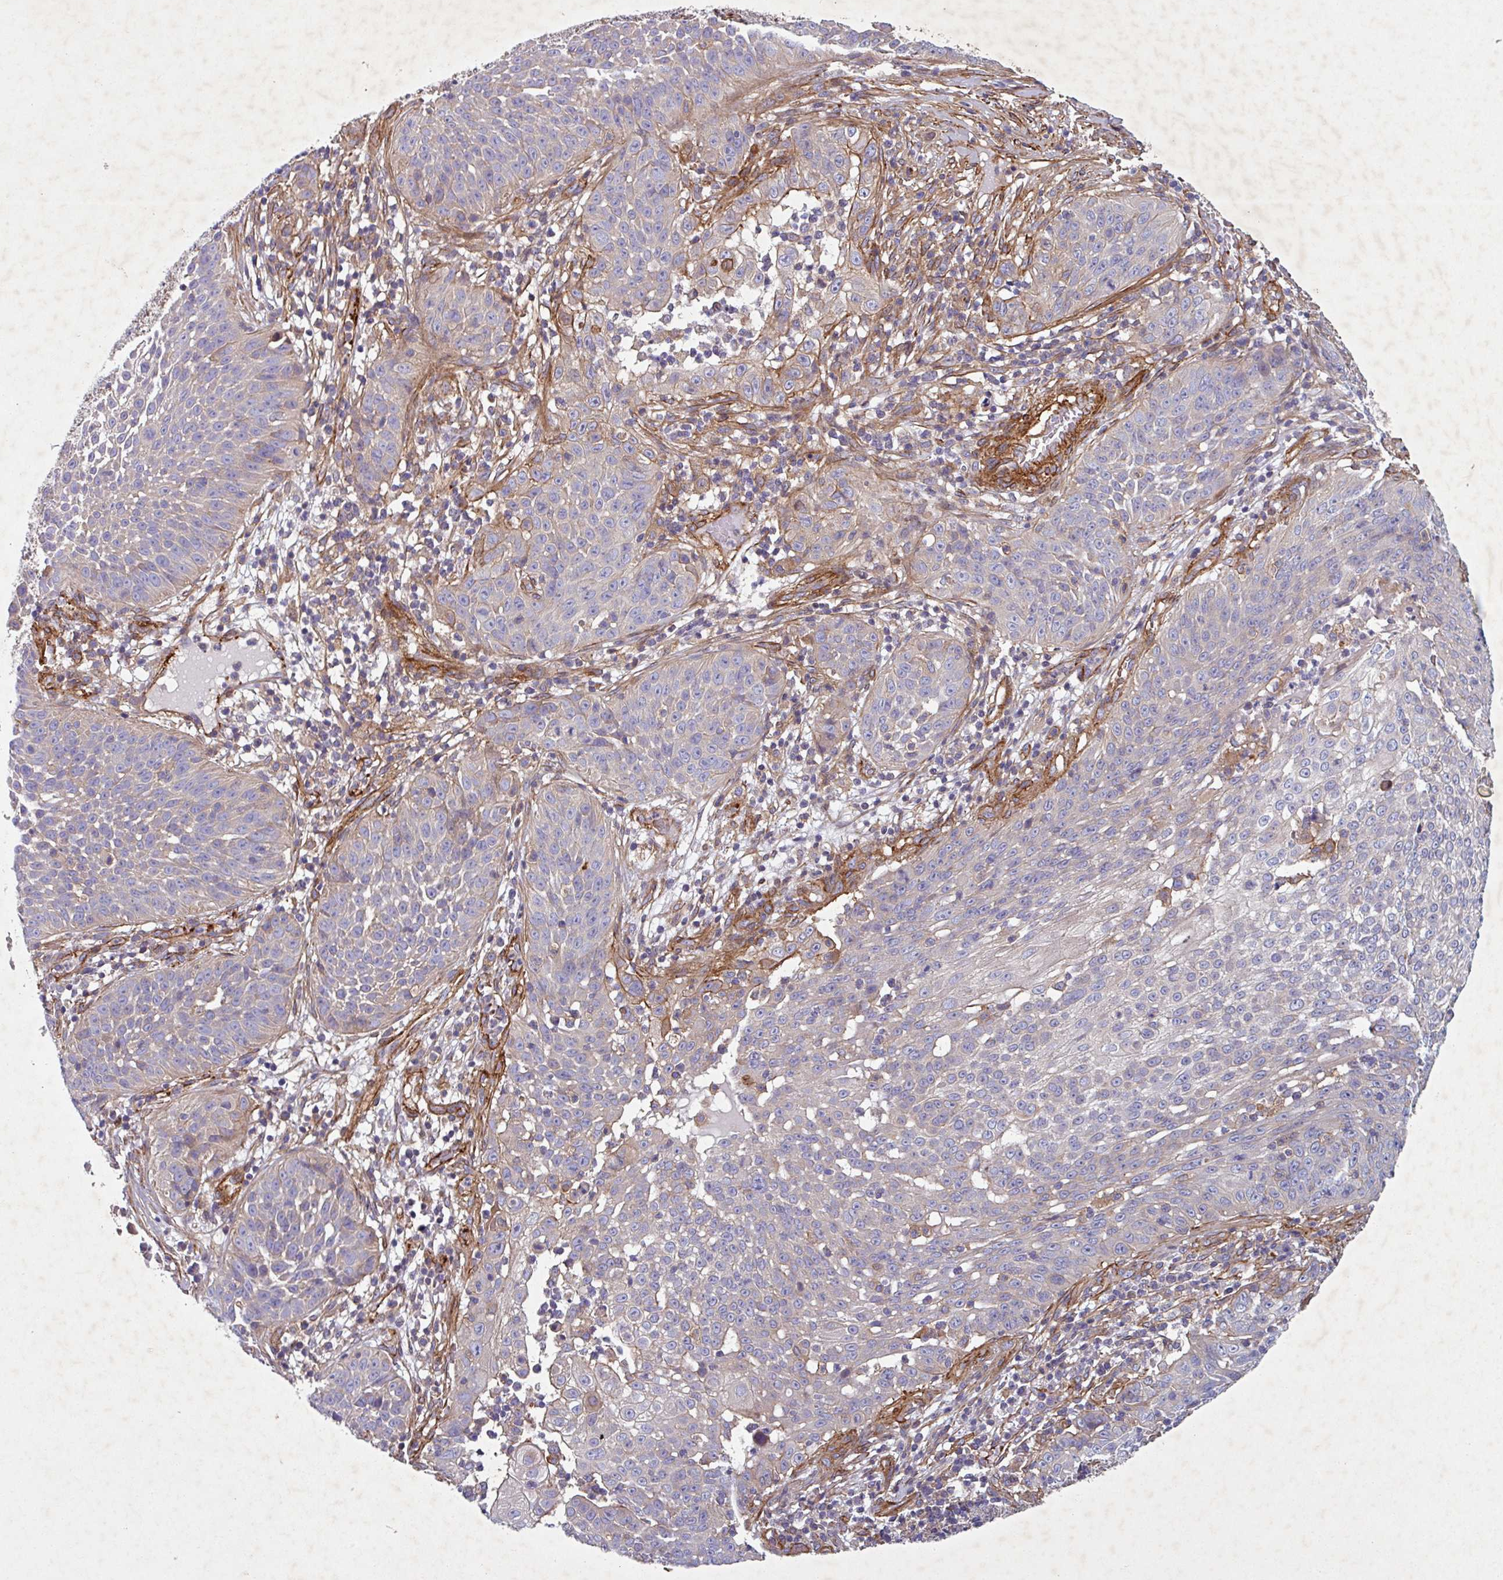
{"staining": {"intensity": "moderate", "quantity": "<25%", "location": "cytoplasmic/membranous"}, "tissue": "skin cancer", "cell_type": "Tumor cells", "image_type": "cancer", "snomed": [{"axis": "morphology", "description": "Squamous cell carcinoma, NOS"}, {"axis": "topography", "description": "Skin"}], "caption": "High-magnification brightfield microscopy of skin cancer (squamous cell carcinoma) stained with DAB (brown) and counterstained with hematoxylin (blue). tumor cells exhibit moderate cytoplasmic/membranous expression is seen in about<25% of cells.", "gene": "ATP2C2", "patient": {"sex": "male", "age": 24}}